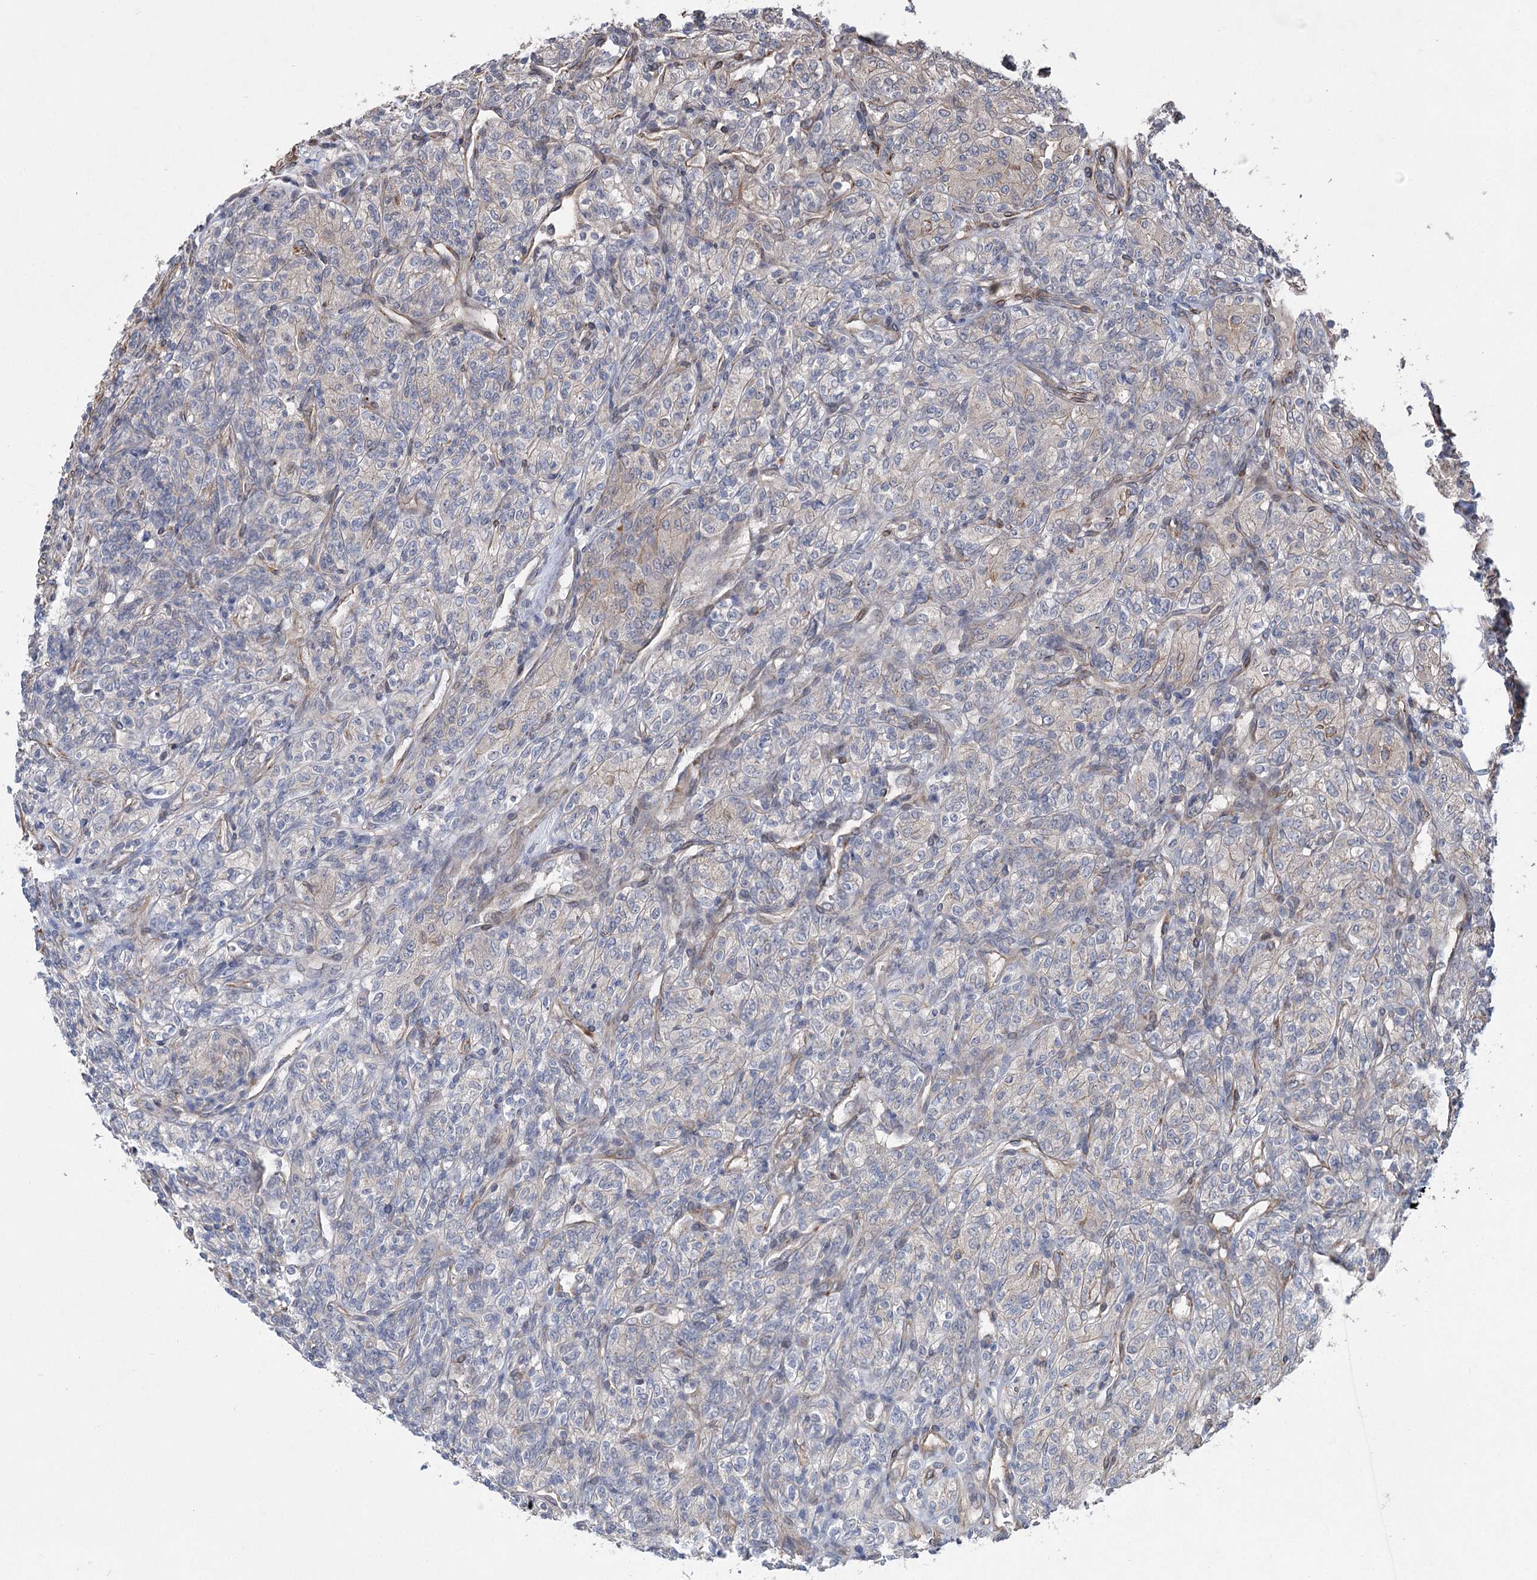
{"staining": {"intensity": "negative", "quantity": "none", "location": "none"}, "tissue": "renal cancer", "cell_type": "Tumor cells", "image_type": "cancer", "snomed": [{"axis": "morphology", "description": "Adenocarcinoma, NOS"}, {"axis": "topography", "description": "Kidney"}], "caption": "Immunohistochemistry histopathology image of neoplastic tissue: human renal cancer (adenocarcinoma) stained with DAB (3,3'-diaminobenzidine) shows no significant protein positivity in tumor cells.", "gene": "RWDD4", "patient": {"sex": "male", "age": 77}}